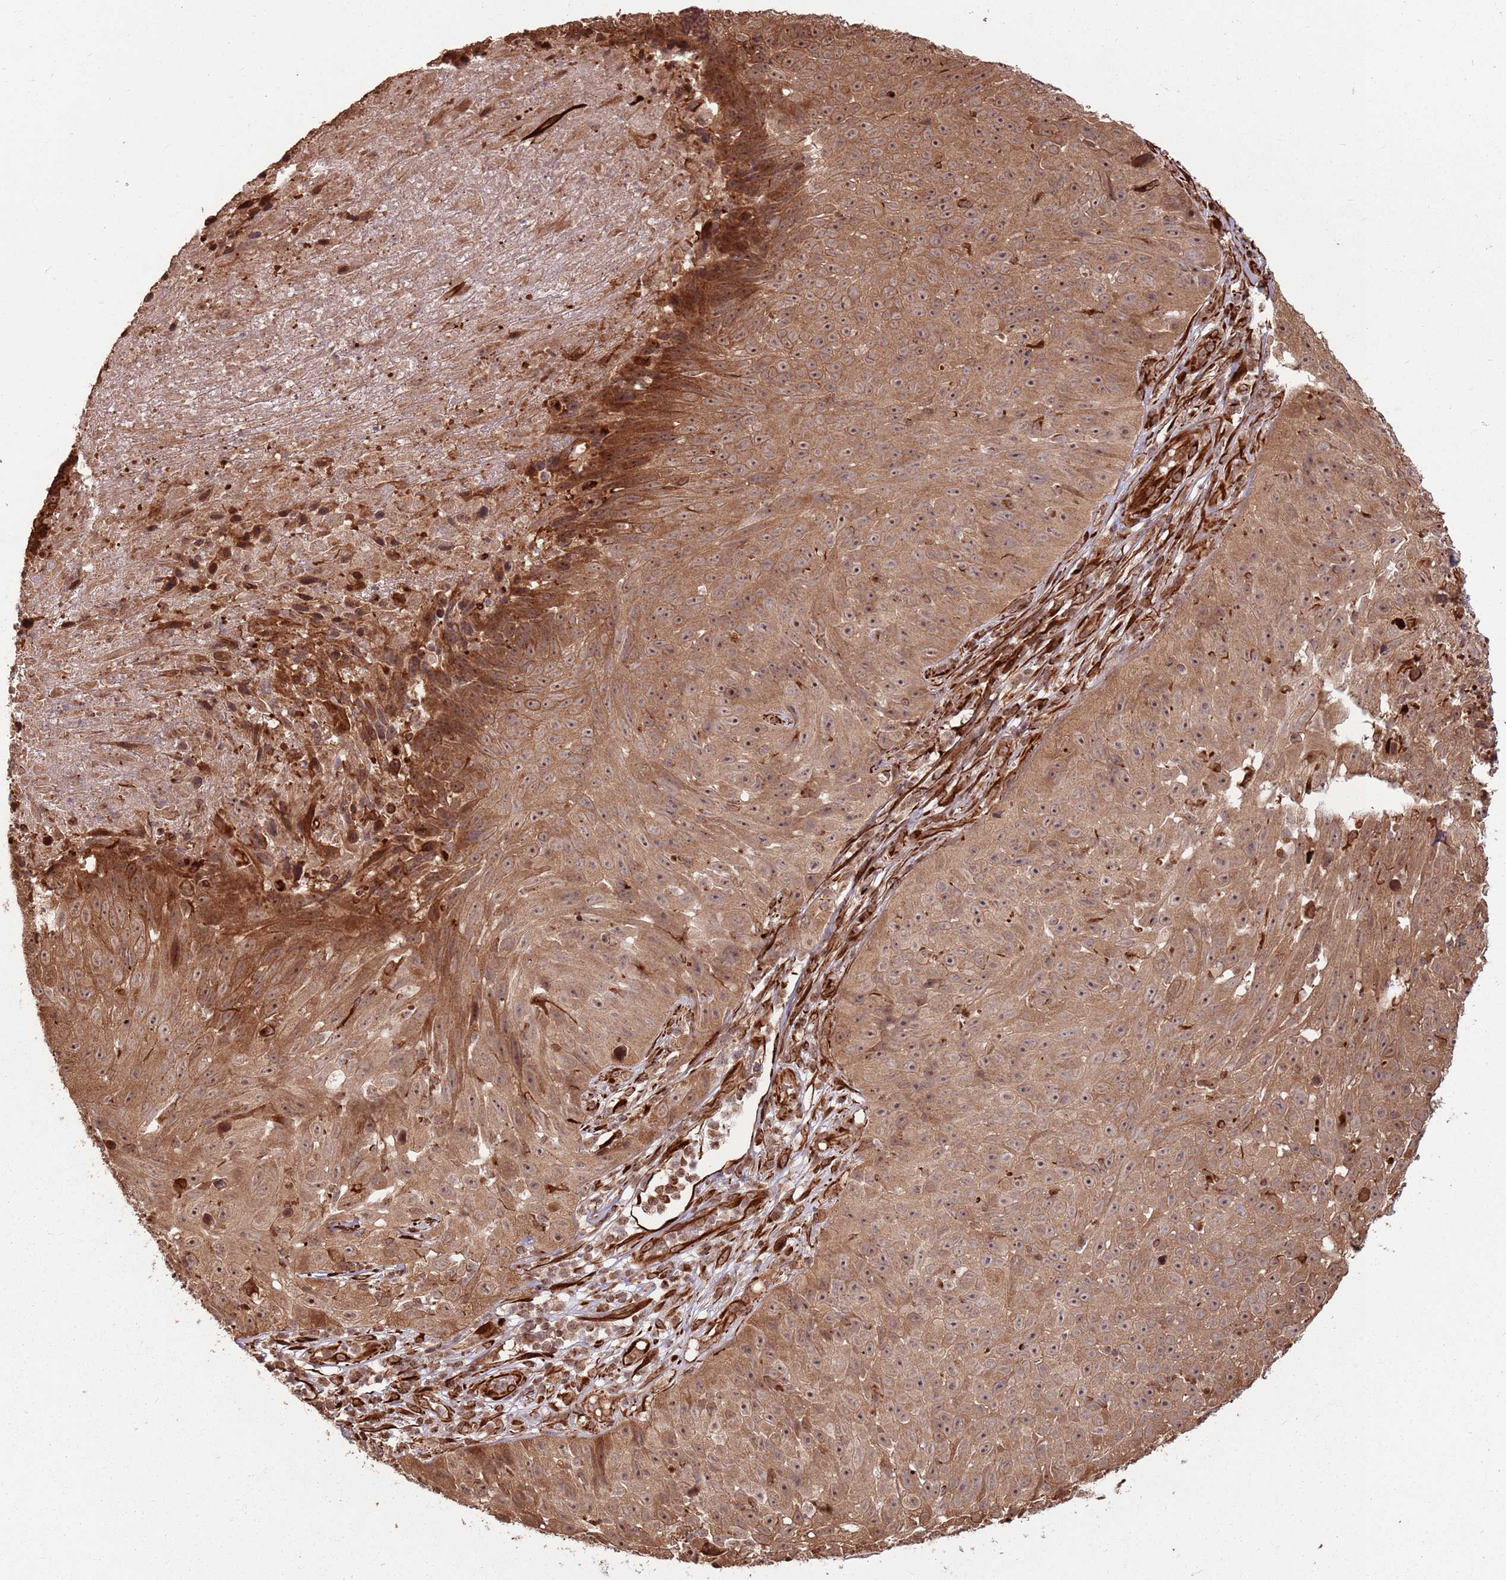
{"staining": {"intensity": "moderate", "quantity": ">75%", "location": "cytoplasmic/membranous,nuclear"}, "tissue": "skin cancer", "cell_type": "Tumor cells", "image_type": "cancer", "snomed": [{"axis": "morphology", "description": "Squamous cell carcinoma, NOS"}, {"axis": "topography", "description": "Skin"}], "caption": "This is a histology image of immunohistochemistry (IHC) staining of skin cancer, which shows moderate expression in the cytoplasmic/membranous and nuclear of tumor cells.", "gene": "ADAMTS3", "patient": {"sex": "female", "age": 87}}